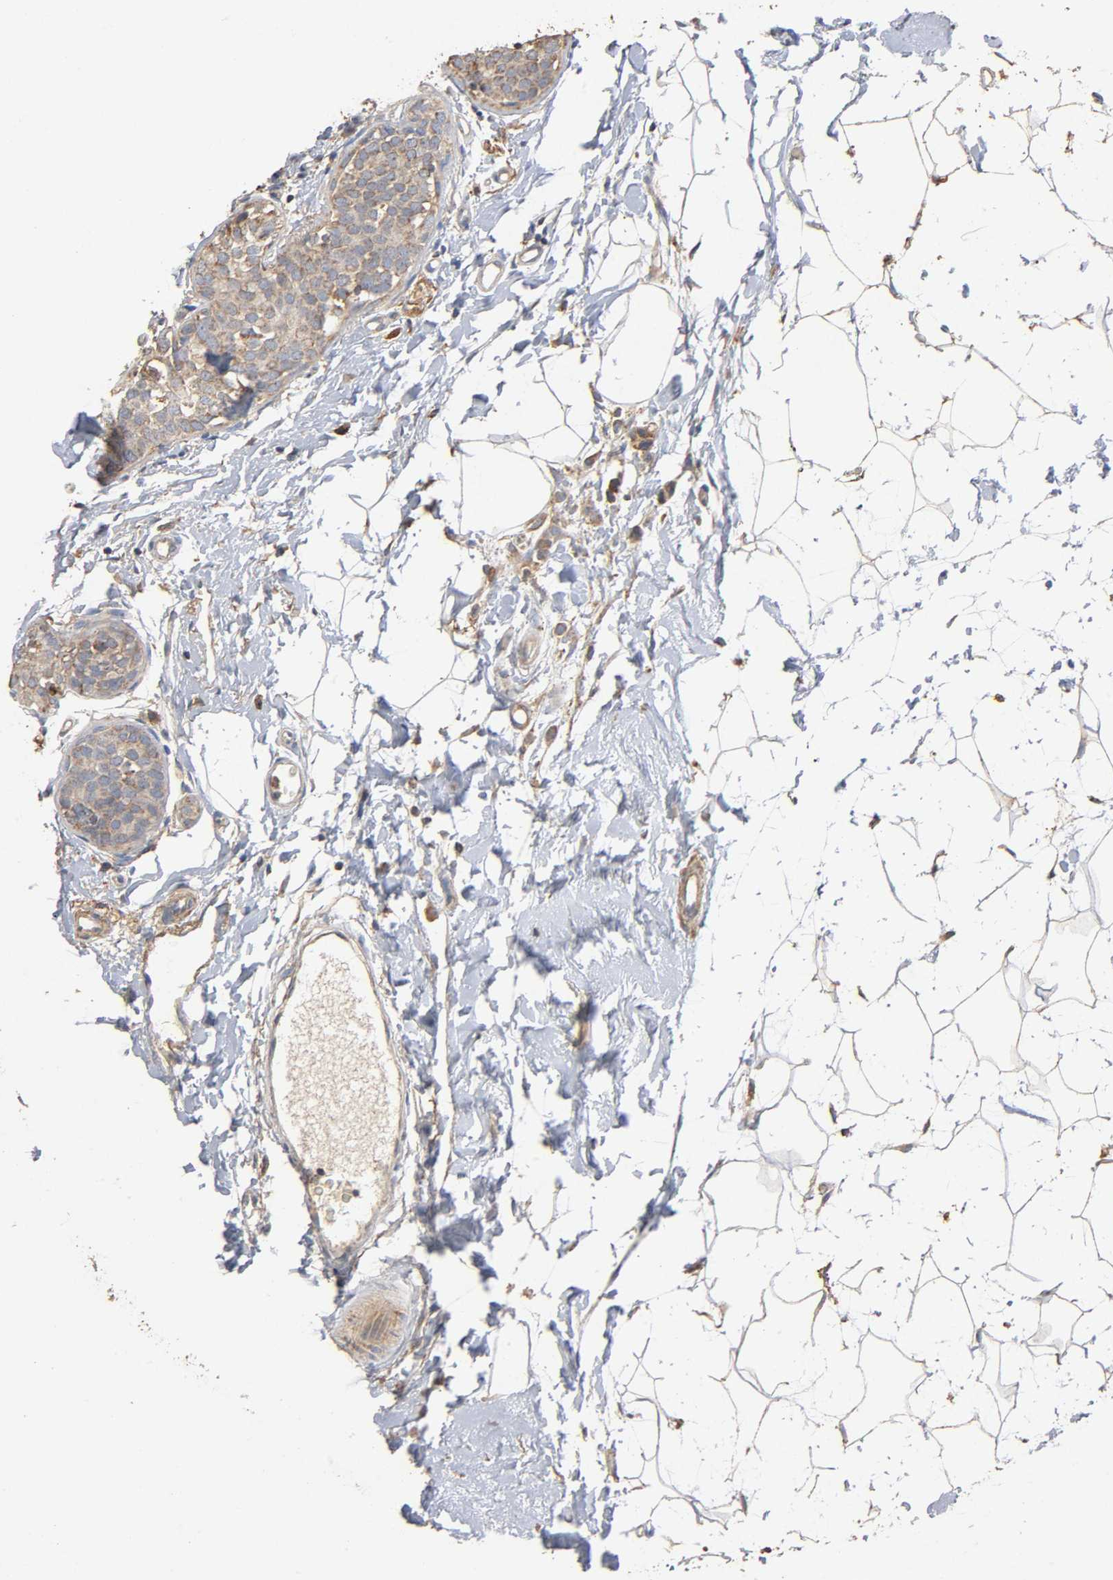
{"staining": {"intensity": "moderate", "quantity": ">75%", "location": "cytoplasmic/membranous"}, "tissue": "breast cancer", "cell_type": "Tumor cells", "image_type": "cancer", "snomed": [{"axis": "morphology", "description": "Lobular carcinoma, in situ"}, {"axis": "morphology", "description": "Lobular carcinoma"}, {"axis": "topography", "description": "Breast"}], "caption": "This is a photomicrograph of immunohistochemistry staining of breast cancer, which shows moderate expression in the cytoplasmic/membranous of tumor cells.", "gene": "NDUFS3", "patient": {"sex": "female", "age": 41}}